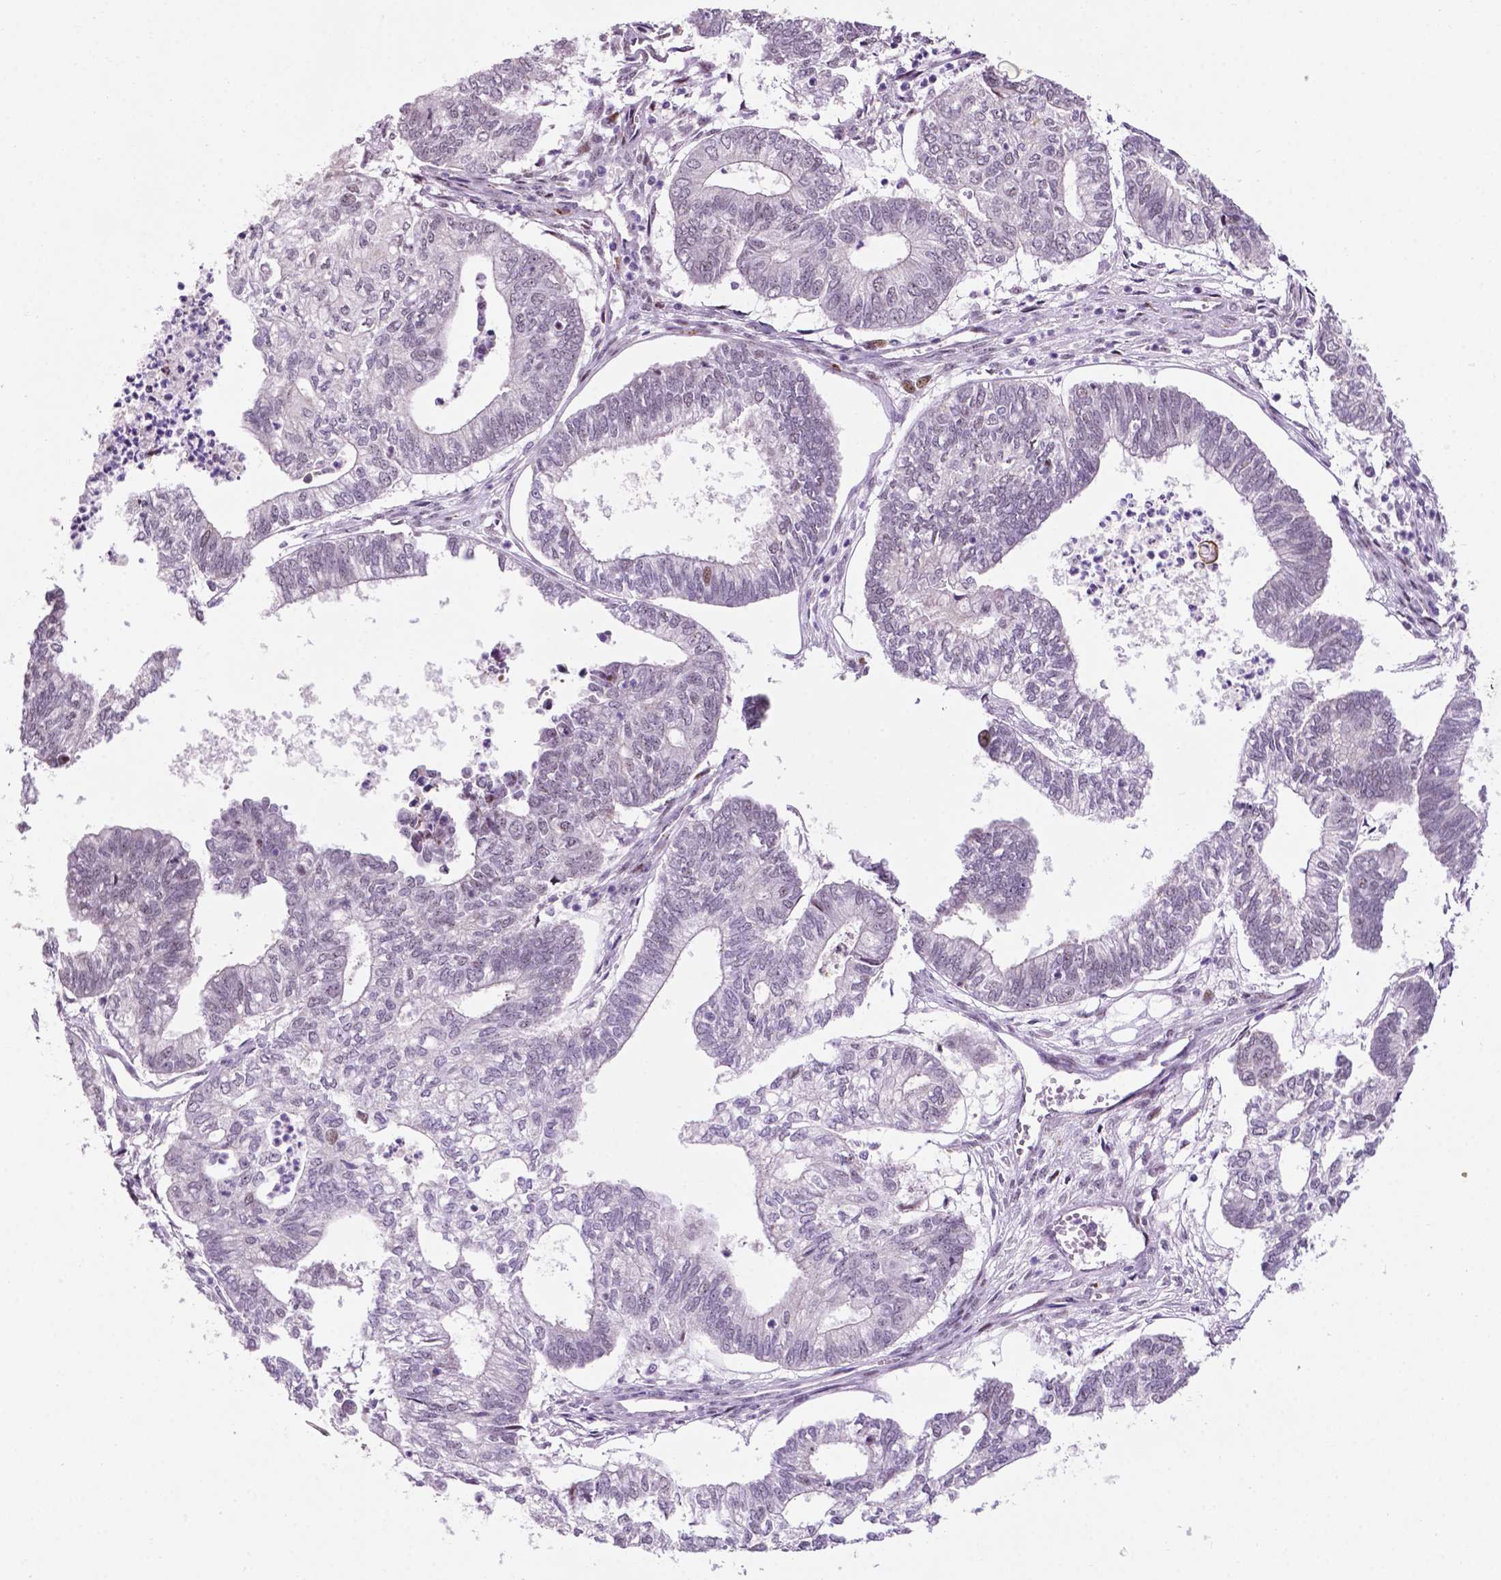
{"staining": {"intensity": "negative", "quantity": "none", "location": "none"}, "tissue": "ovarian cancer", "cell_type": "Tumor cells", "image_type": "cancer", "snomed": [{"axis": "morphology", "description": "Carcinoma, endometroid"}, {"axis": "topography", "description": "Ovary"}], "caption": "Protein analysis of endometroid carcinoma (ovarian) displays no significant expression in tumor cells.", "gene": "SMAD3", "patient": {"sex": "female", "age": 64}}